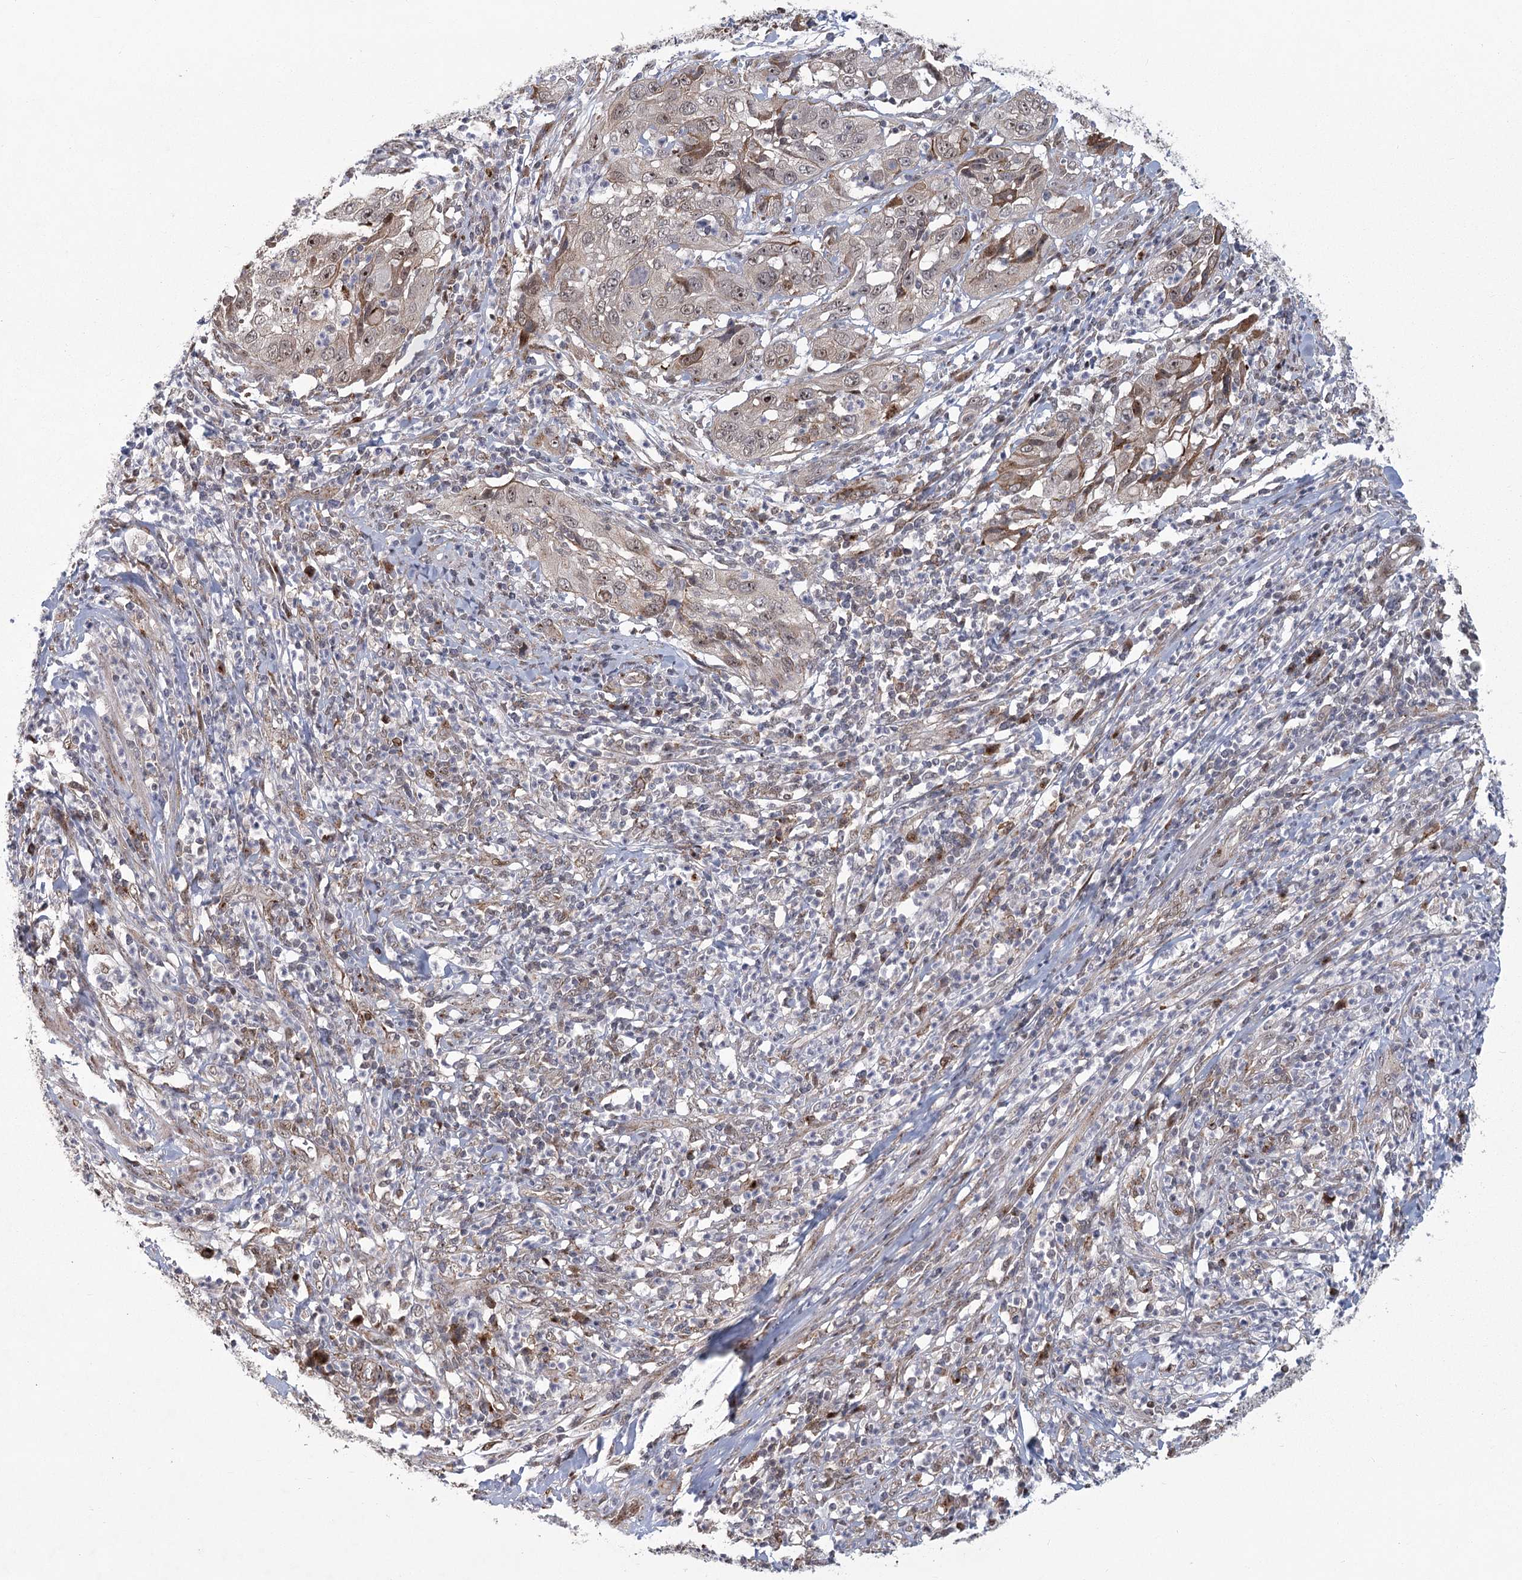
{"staining": {"intensity": "moderate", "quantity": "<25%", "location": "nuclear"}, "tissue": "cervical cancer", "cell_type": "Tumor cells", "image_type": "cancer", "snomed": [{"axis": "morphology", "description": "Squamous cell carcinoma, NOS"}, {"axis": "topography", "description": "Cervix"}], "caption": "Human cervical cancer stained for a protein (brown) reveals moderate nuclear positive expression in approximately <25% of tumor cells.", "gene": "PARM1", "patient": {"sex": "female", "age": 32}}